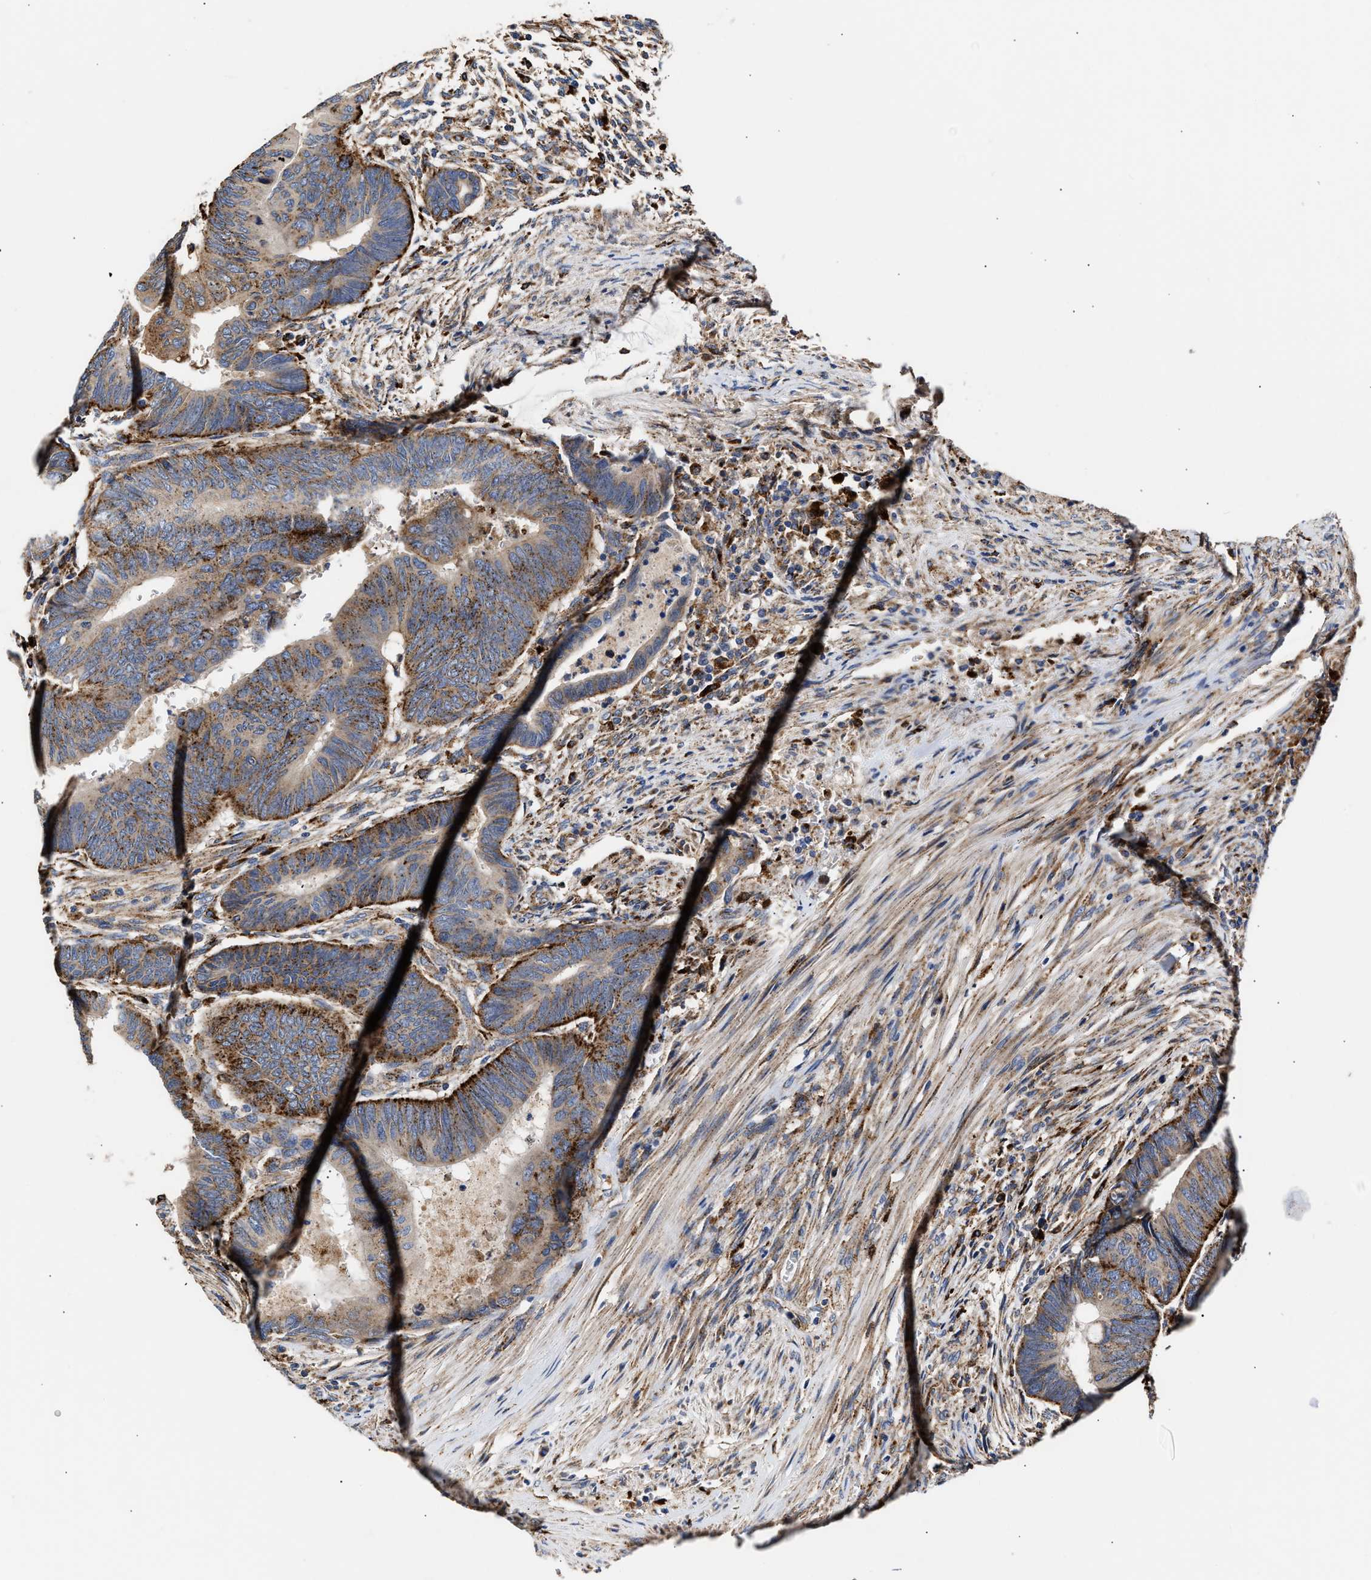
{"staining": {"intensity": "strong", "quantity": "25%-75%", "location": "cytoplasmic/membranous"}, "tissue": "colorectal cancer", "cell_type": "Tumor cells", "image_type": "cancer", "snomed": [{"axis": "morphology", "description": "Normal tissue, NOS"}, {"axis": "morphology", "description": "Adenocarcinoma, NOS"}, {"axis": "topography", "description": "Rectum"}, {"axis": "topography", "description": "Peripheral nerve tissue"}], "caption": "About 25%-75% of tumor cells in human colorectal cancer reveal strong cytoplasmic/membranous protein staining as visualized by brown immunohistochemical staining.", "gene": "CCDC146", "patient": {"sex": "male", "age": 92}}